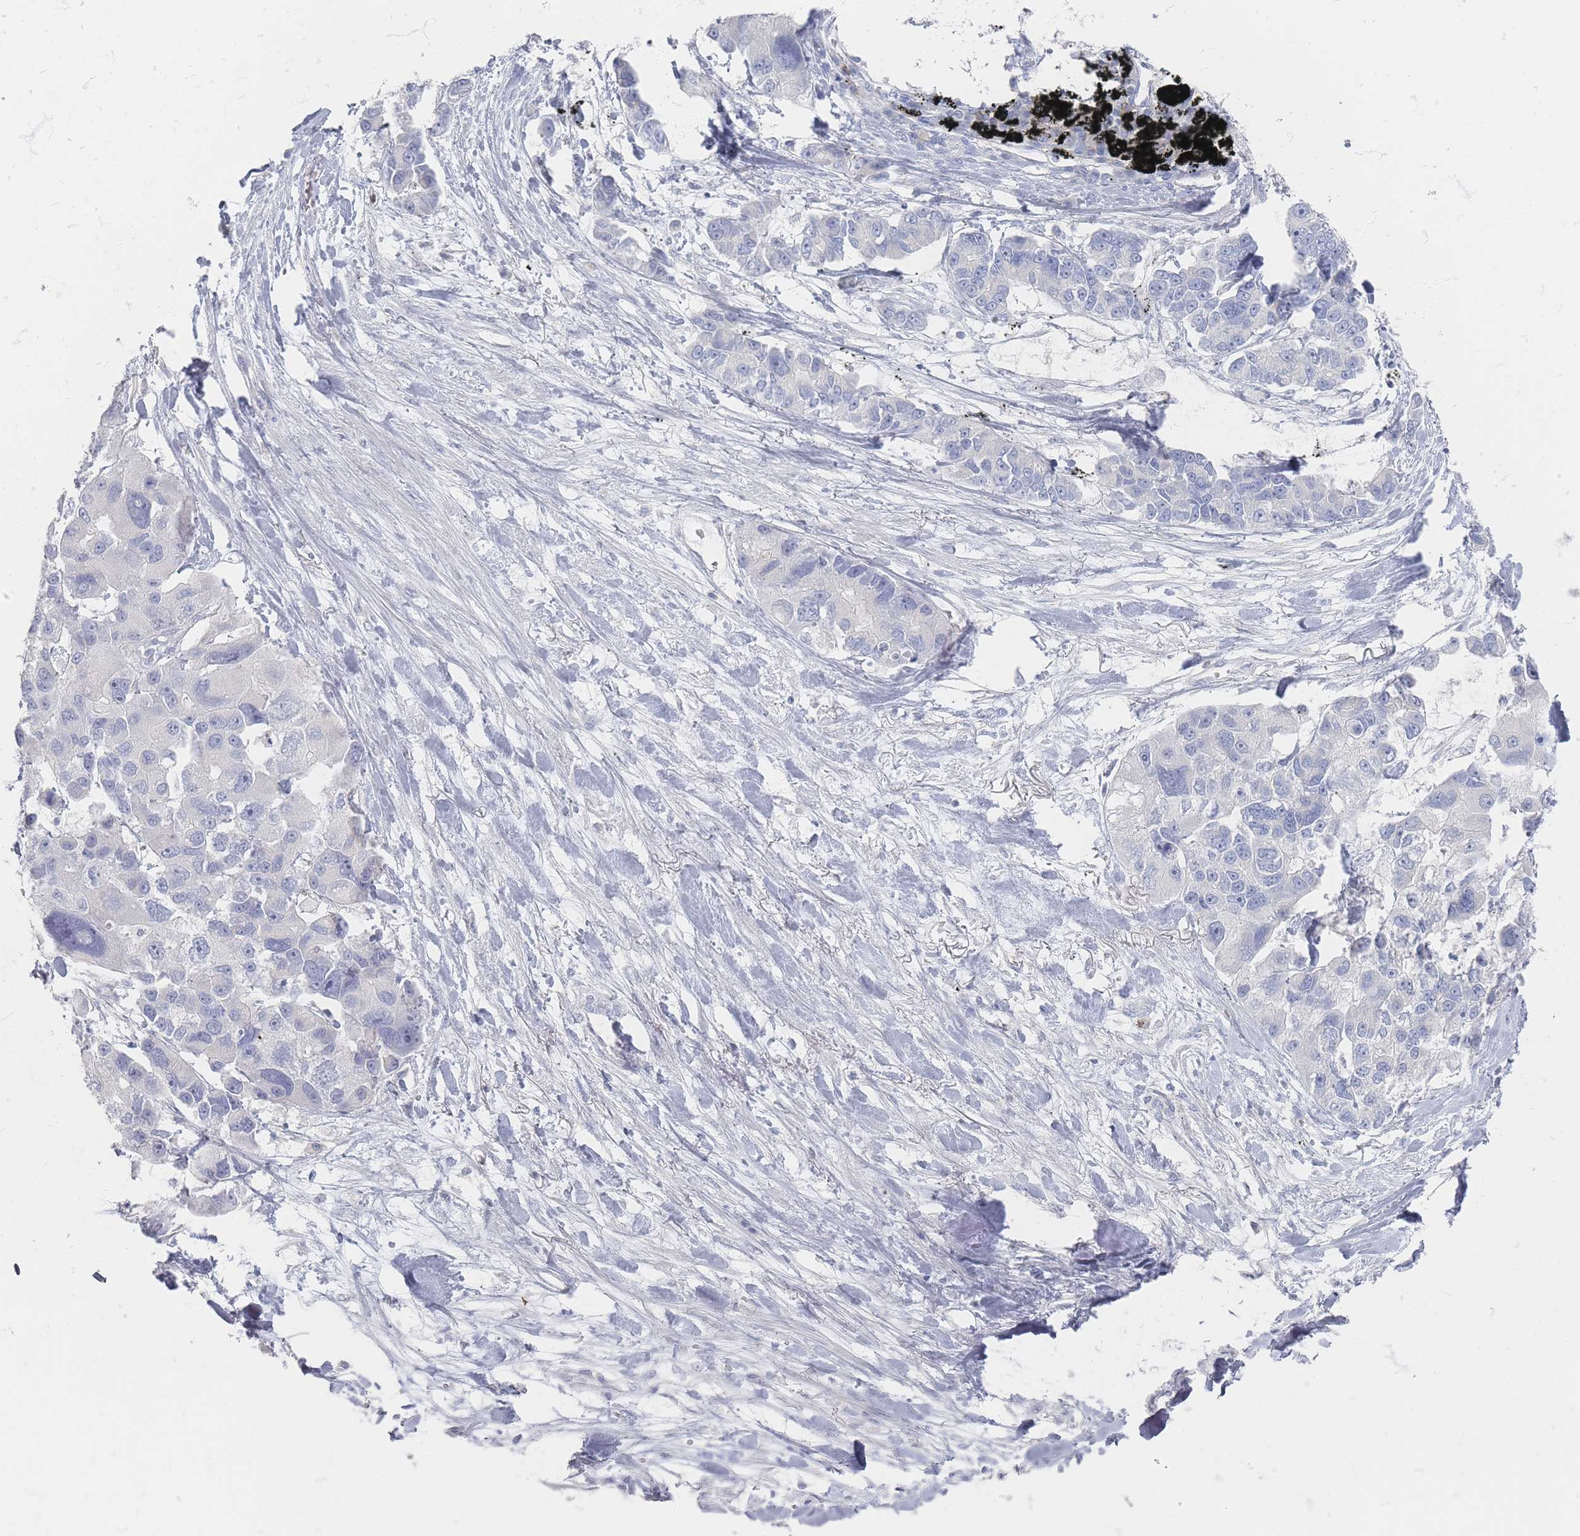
{"staining": {"intensity": "negative", "quantity": "none", "location": "none"}, "tissue": "lung cancer", "cell_type": "Tumor cells", "image_type": "cancer", "snomed": [{"axis": "morphology", "description": "Adenocarcinoma, NOS"}, {"axis": "topography", "description": "Lung"}], "caption": "DAB immunohistochemical staining of lung adenocarcinoma demonstrates no significant expression in tumor cells.", "gene": "CD37", "patient": {"sex": "female", "age": 54}}